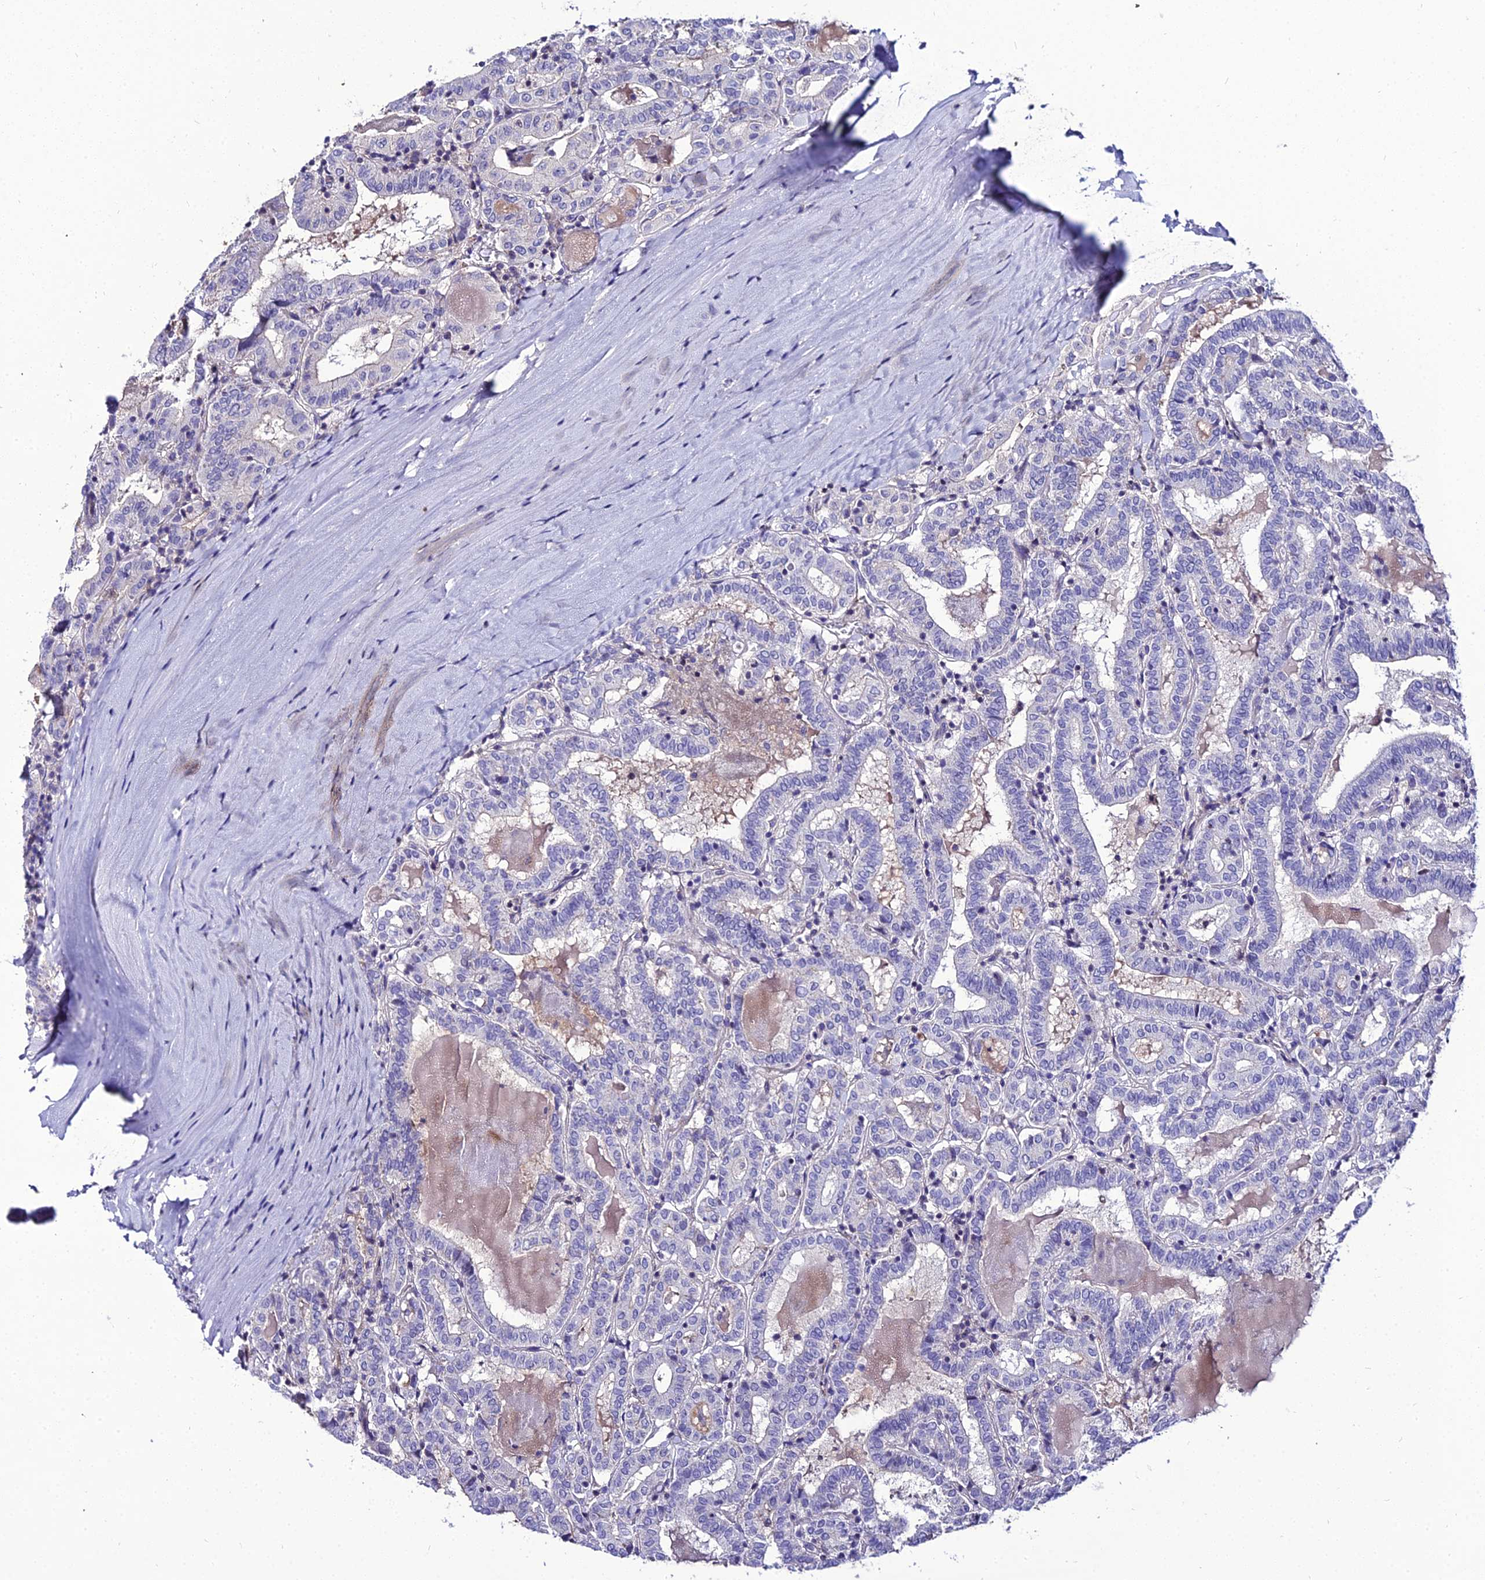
{"staining": {"intensity": "negative", "quantity": "none", "location": "none"}, "tissue": "thyroid cancer", "cell_type": "Tumor cells", "image_type": "cancer", "snomed": [{"axis": "morphology", "description": "Papillary adenocarcinoma, NOS"}, {"axis": "topography", "description": "Thyroid gland"}], "caption": "Thyroid cancer stained for a protein using IHC exhibits no positivity tumor cells.", "gene": "SHQ1", "patient": {"sex": "female", "age": 72}}